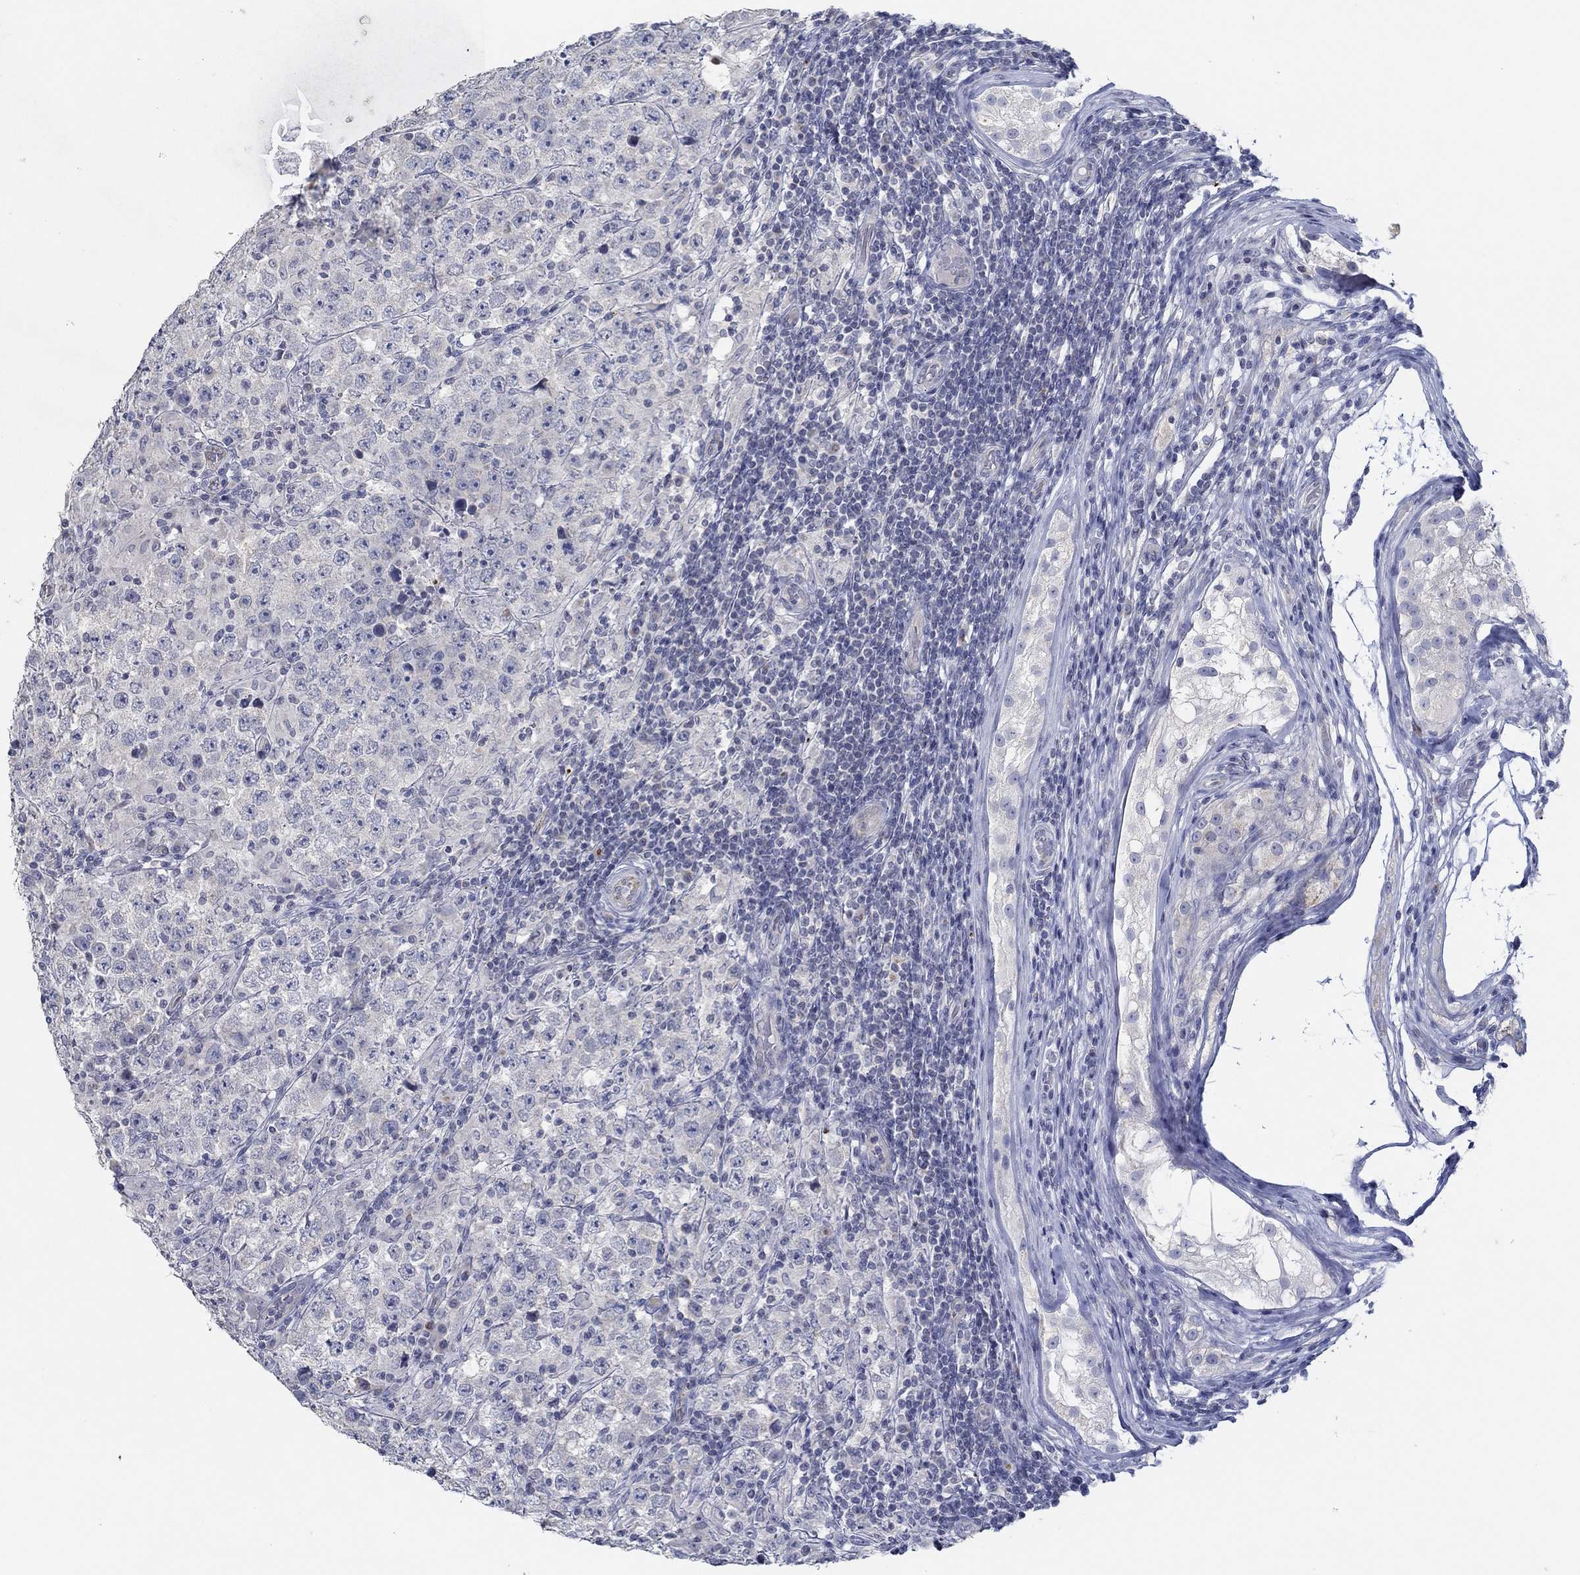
{"staining": {"intensity": "negative", "quantity": "none", "location": "none"}, "tissue": "testis cancer", "cell_type": "Tumor cells", "image_type": "cancer", "snomed": [{"axis": "morphology", "description": "Seminoma, NOS"}, {"axis": "morphology", "description": "Carcinoma, Embryonal, NOS"}, {"axis": "topography", "description": "Testis"}], "caption": "Human testis cancer stained for a protein using immunohistochemistry (IHC) displays no expression in tumor cells.", "gene": "GJA5", "patient": {"sex": "male", "age": 41}}